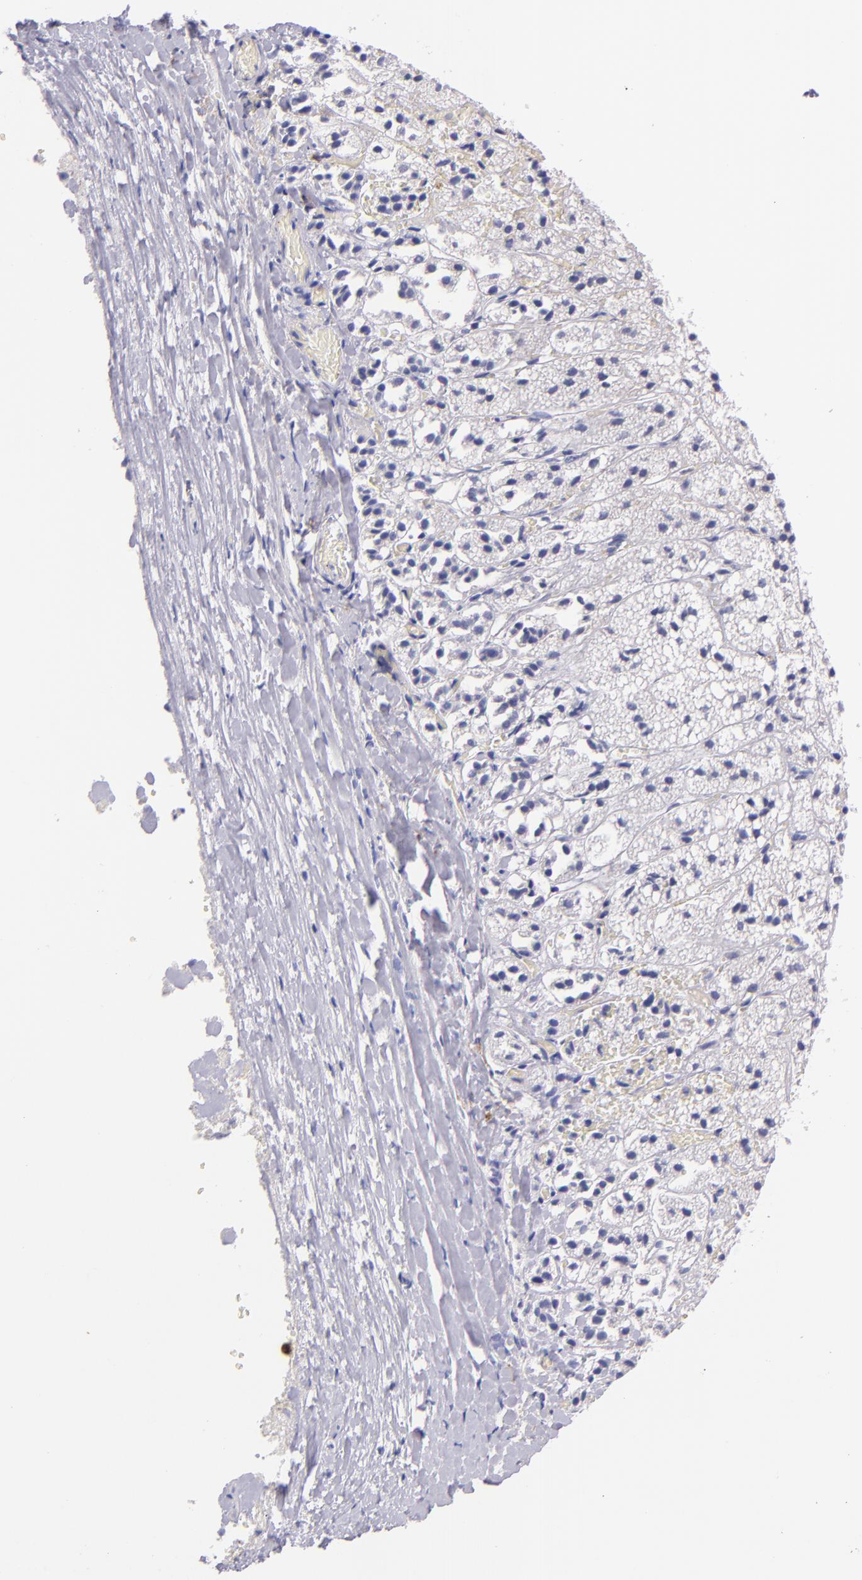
{"staining": {"intensity": "negative", "quantity": "none", "location": "none"}, "tissue": "adrenal gland", "cell_type": "Glandular cells", "image_type": "normal", "snomed": [{"axis": "morphology", "description": "Normal tissue, NOS"}, {"axis": "topography", "description": "Adrenal gland"}], "caption": "IHC of normal human adrenal gland demonstrates no positivity in glandular cells. The staining was performed using DAB (3,3'-diaminobenzidine) to visualize the protein expression in brown, while the nuclei were stained in blue with hematoxylin (Magnification: 20x).", "gene": "SPN", "patient": {"sex": "female", "age": 44}}